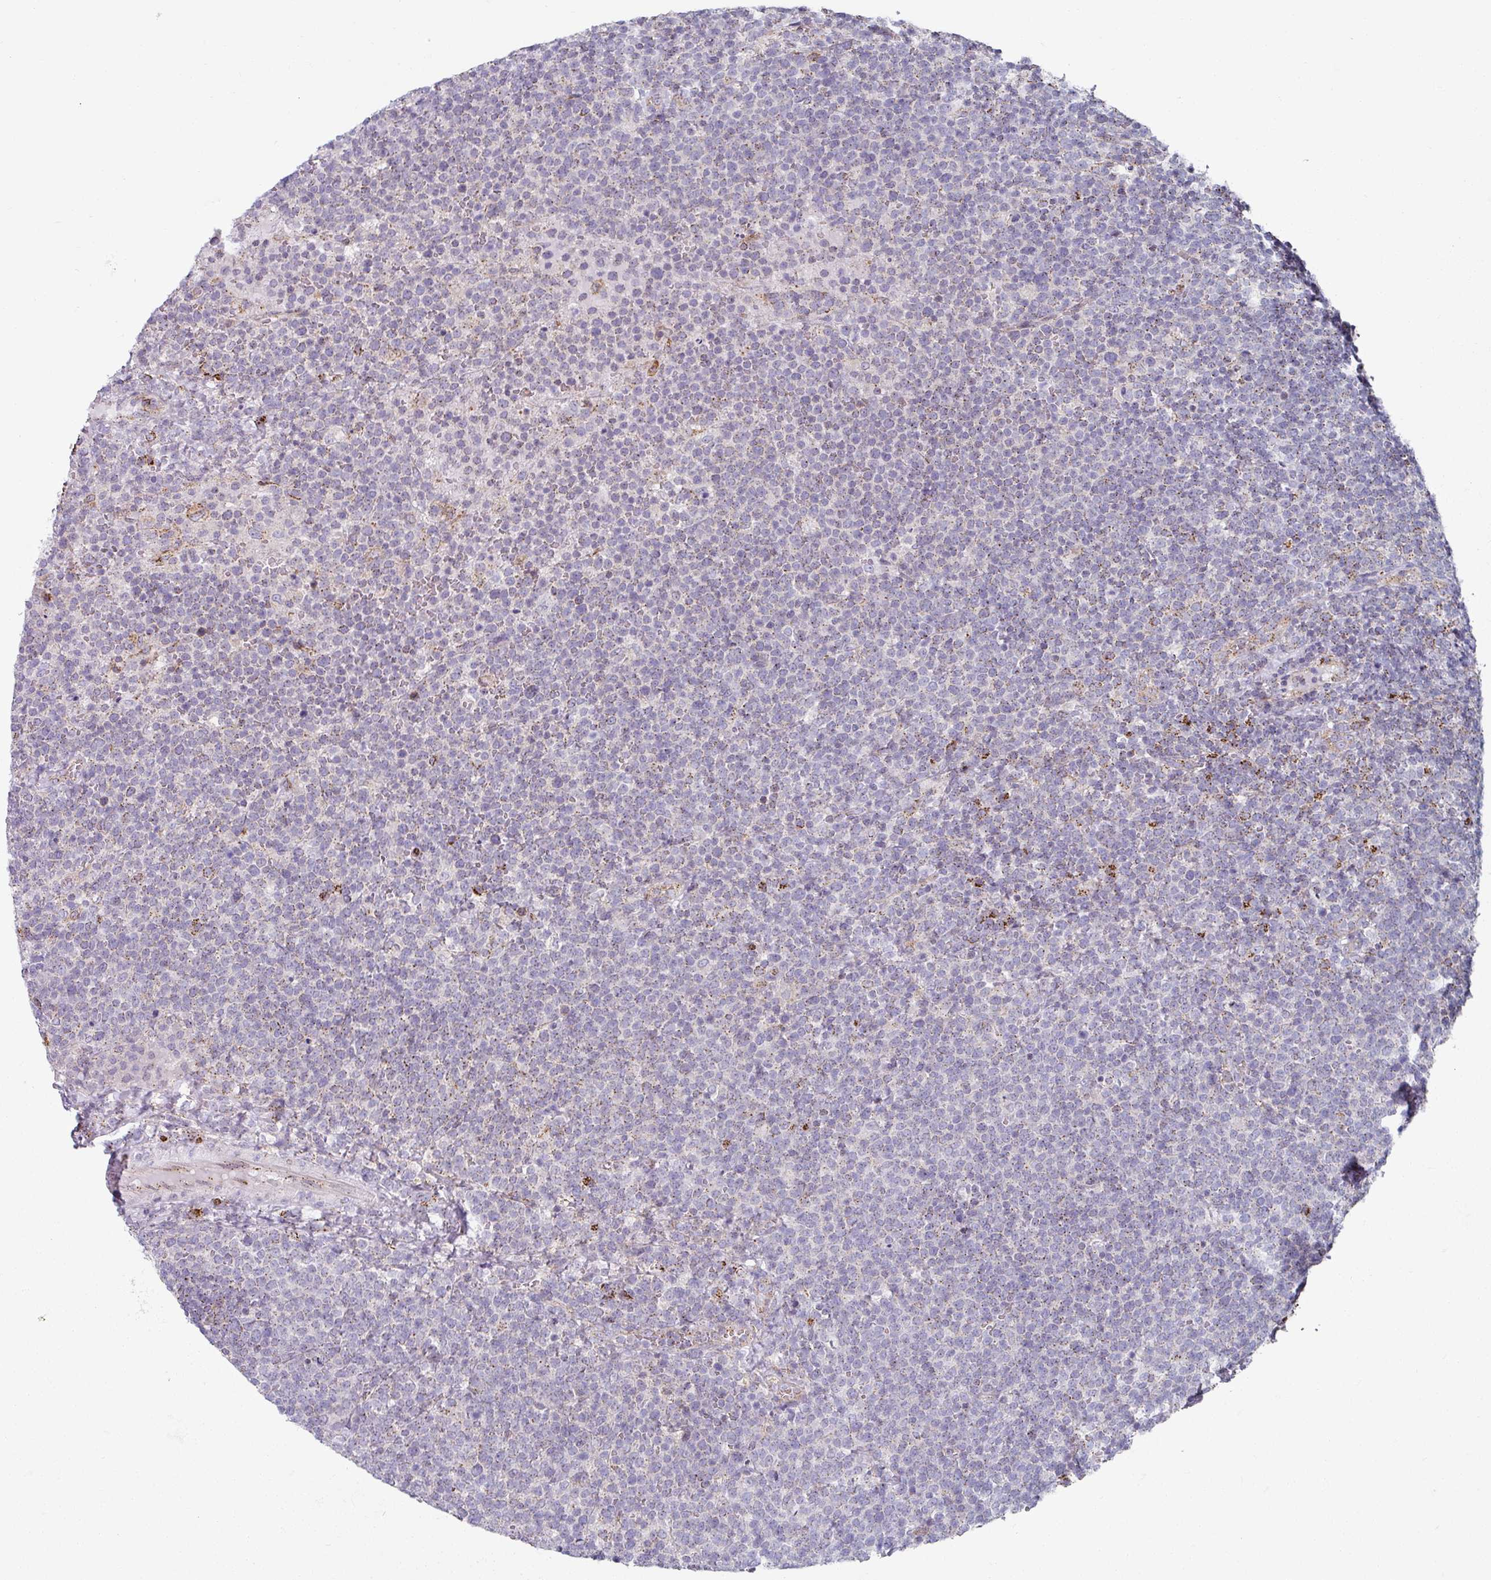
{"staining": {"intensity": "negative", "quantity": "none", "location": "none"}, "tissue": "lymphoma", "cell_type": "Tumor cells", "image_type": "cancer", "snomed": [{"axis": "morphology", "description": "Malignant lymphoma, non-Hodgkin's type, High grade"}, {"axis": "topography", "description": "Lymph node"}], "caption": "Histopathology image shows no significant protein staining in tumor cells of high-grade malignant lymphoma, non-Hodgkin's type.", "gene": "CCDC85B", "patient": {"sex": "male", "age": 61}}